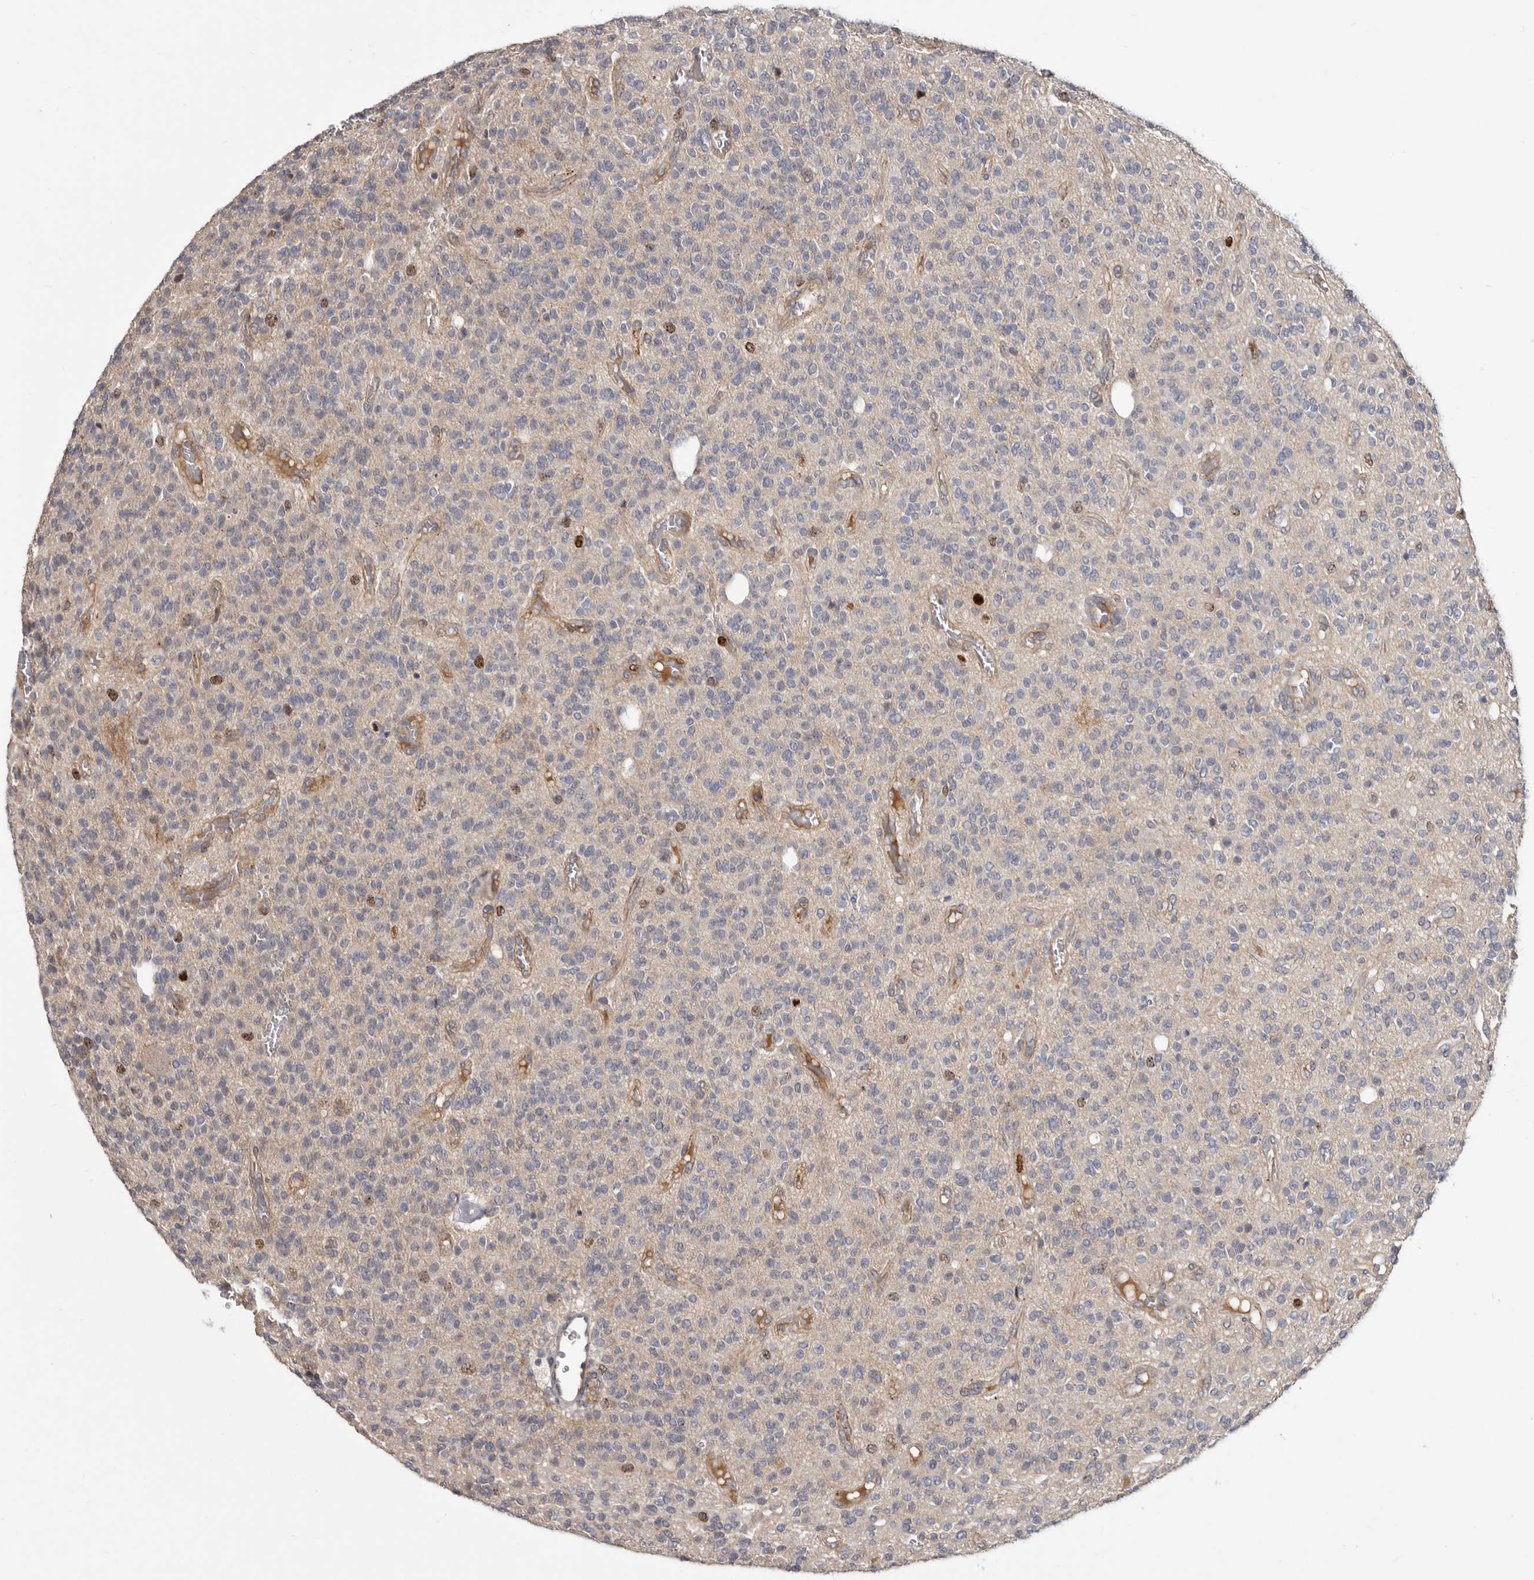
{"staining": {"intensity": "moderate", "quantity": "<25%", "location": "nuclear"}, "tissue": "glioma", "cell_type": "Tumor cells", "image_type": "cancer", "snomed": [{"axis": "morphology", "description": "Glioma, malignant, High grade"}, {"axis": "topography", "description": "Brain"}], "caption": "There is low levels of moderate nuclear expression in tumor cells of malignant glioma (high-grade), as demonstrated by immunohistochemical staining (brown color).", "gene": "CDCA8", "patient": {"sex": "male", "age": 34}}